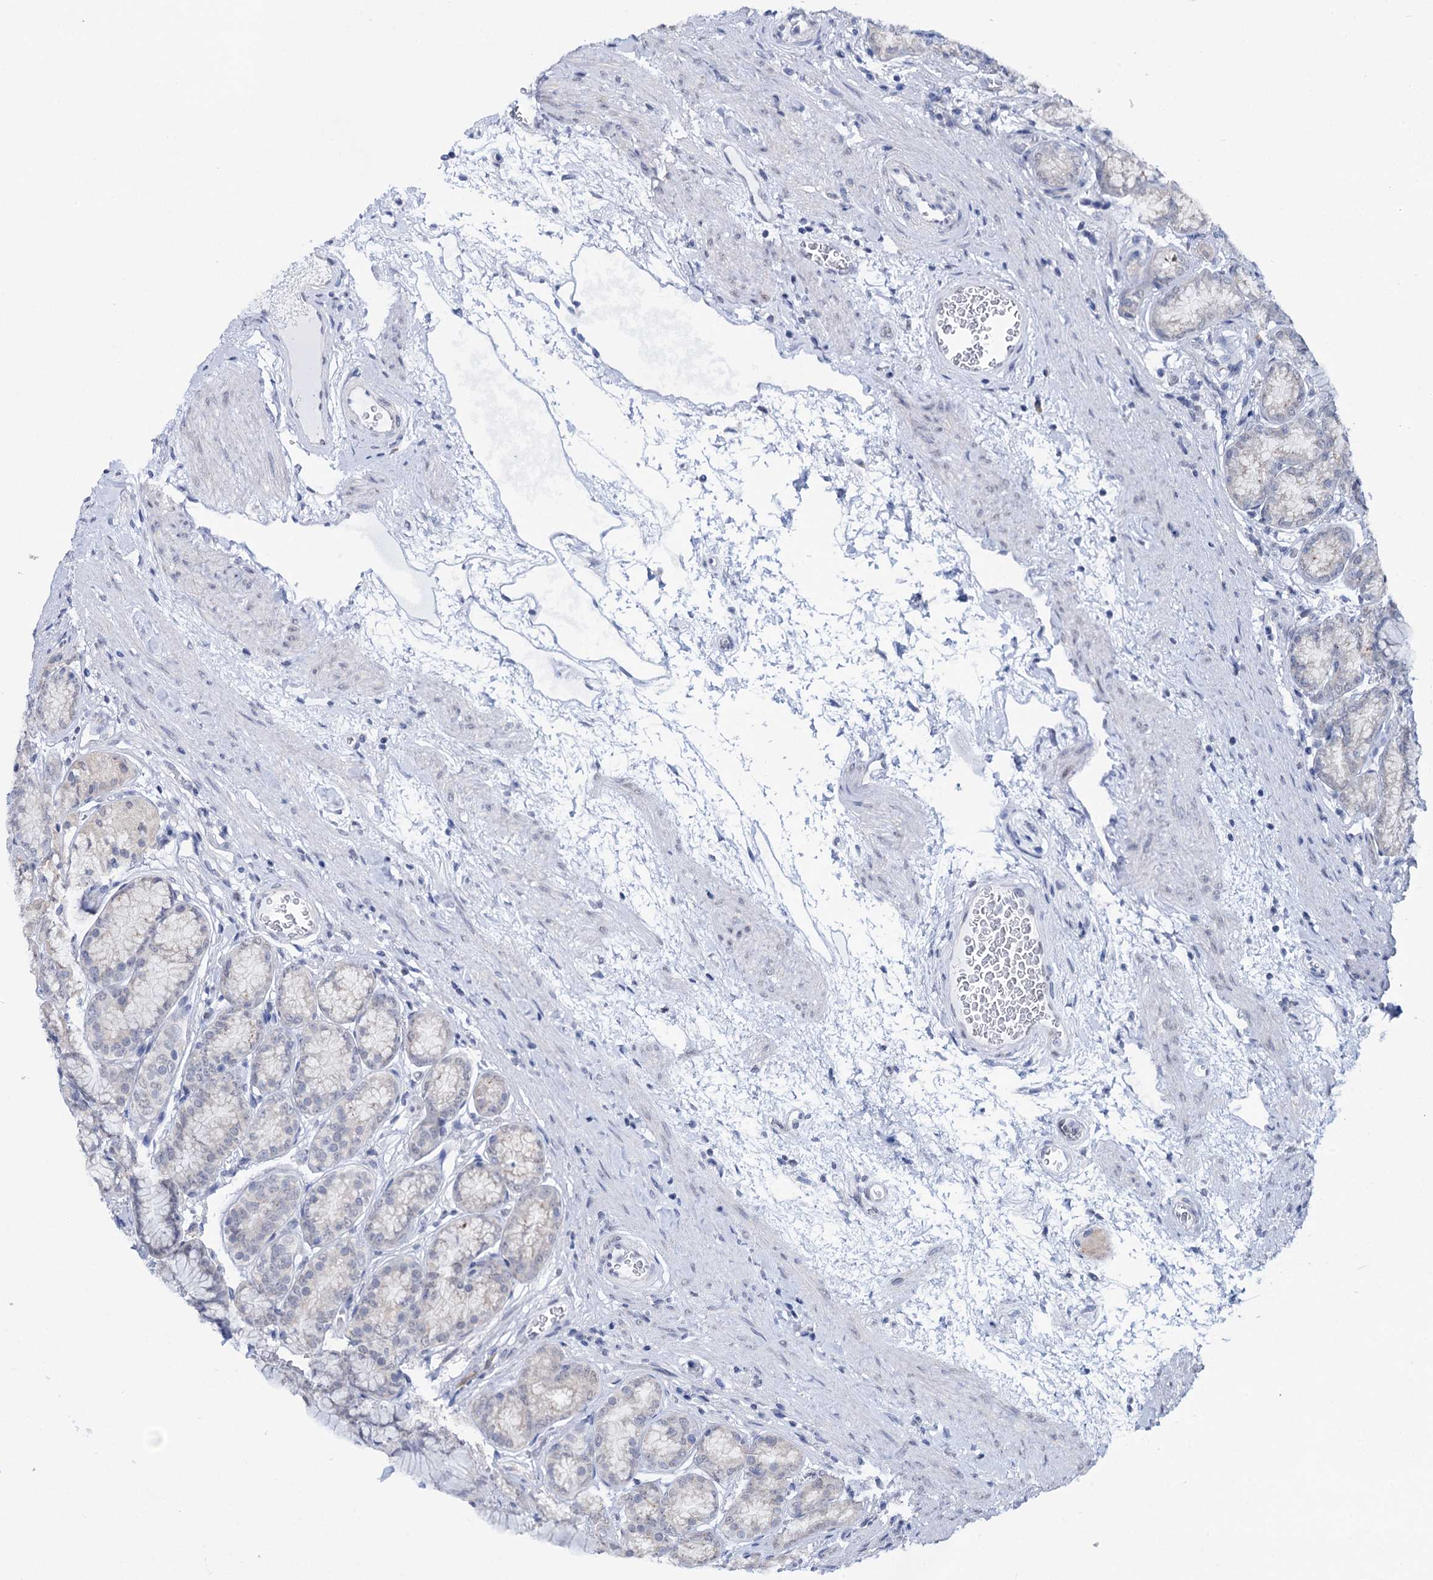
{"staining": {"intensity": "weak", "quantity": "25%-75%", "location": "nuclear"}, "tissue": "stomach", "cell_type": "Glandular cells", "image_type": "normal", "snomed": [{"axis": "morphology", "description": "Normal tissue, NOS"}, {"axis": "morphology", "description": "Adenocarcinoma, NOS"}, {"axis": "morphology", "description": "Adenocarcinoma, High grade"}, {"axis": "topography", "description": "Stomach, upper"}, {"axis": "topography", "description": "Stomach"}], "caption": "DAB immunohistochemical staining of benign stomach reveals weak nuclear protein staining in about 25%-75% of glandular cells.", "gene": "SPATS2", "patient": {"sex": "female", "age": 65}}